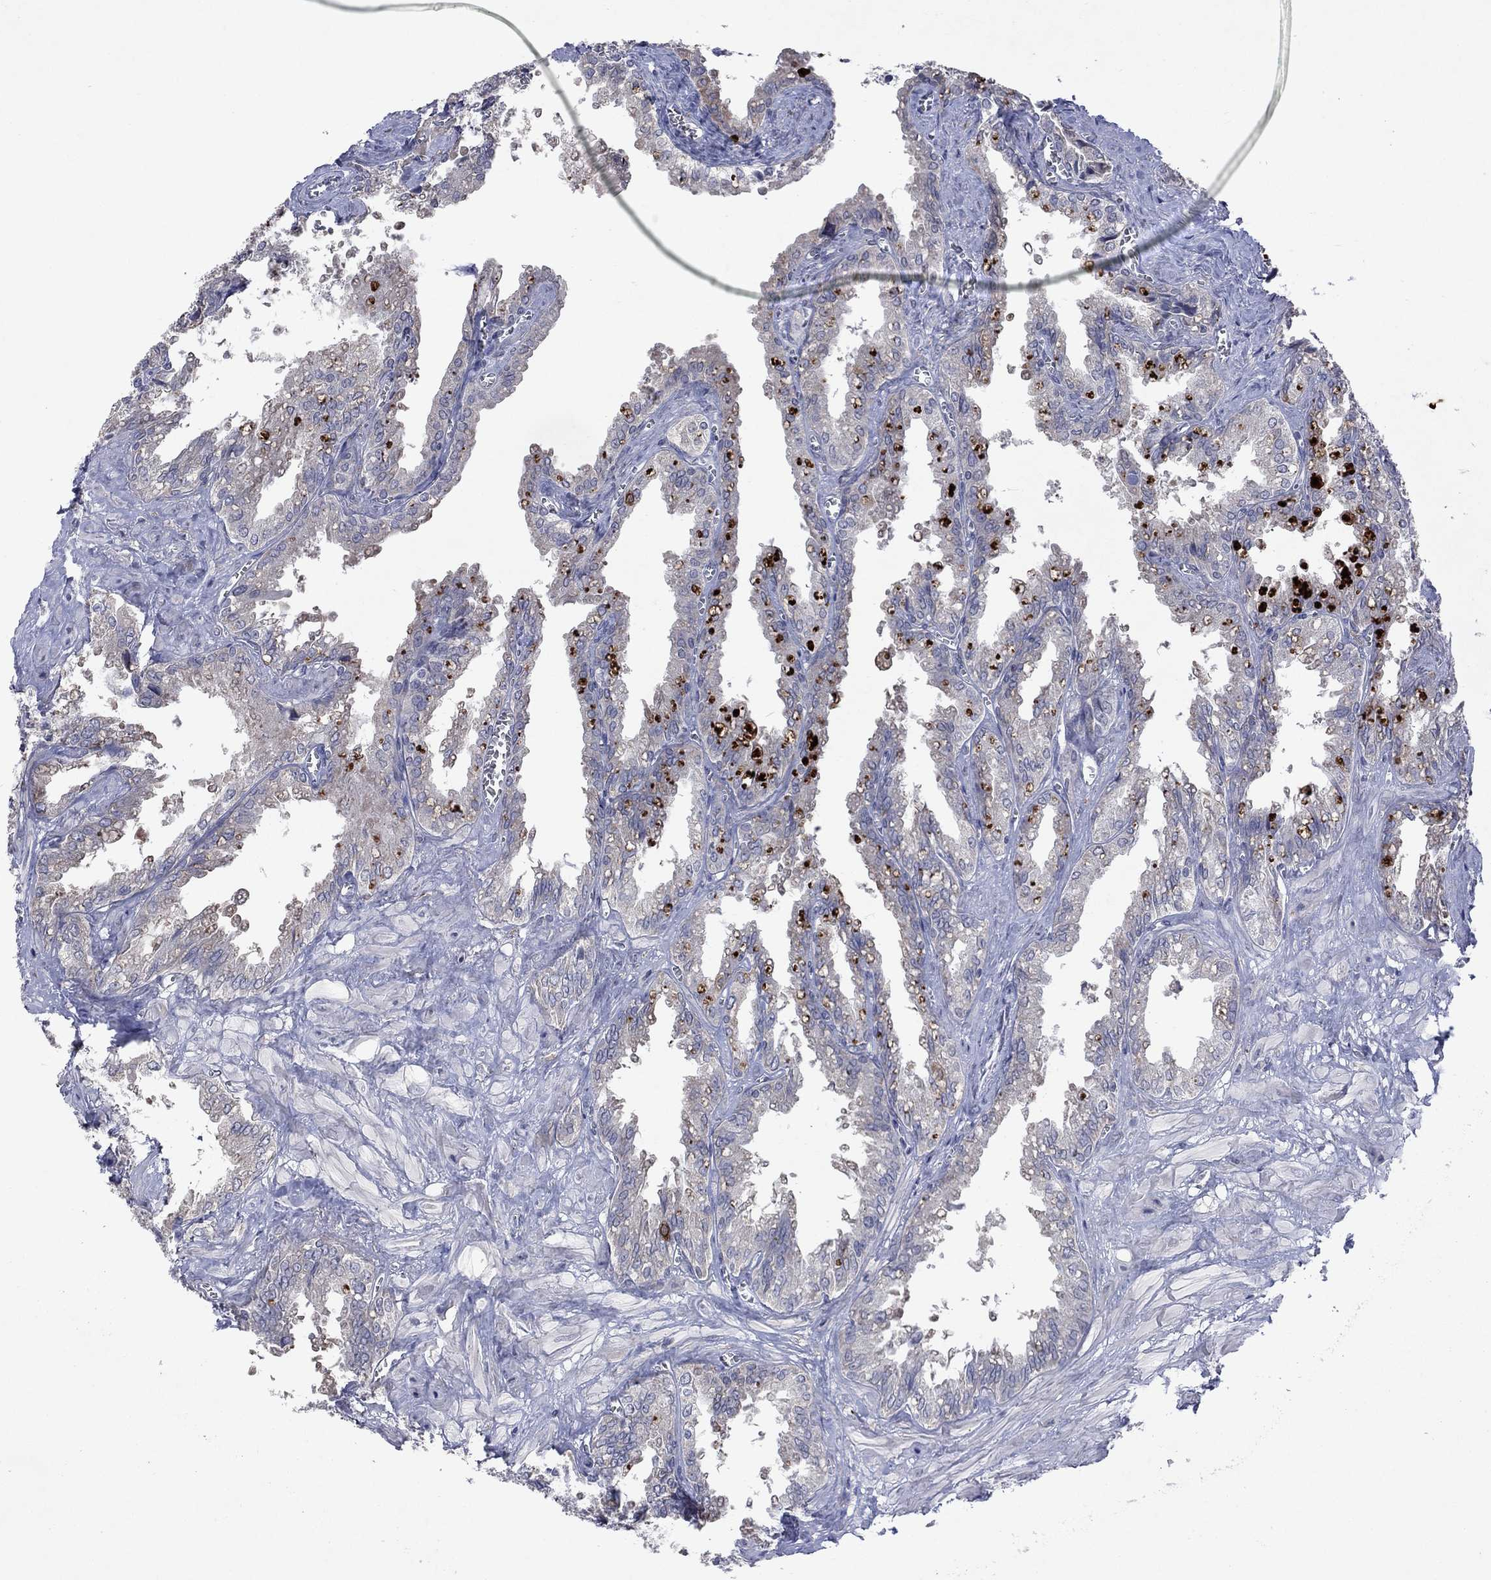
{"staining": {"intensity": "moderate", "quantity": "<25%", "location": "cytoplasmic/membranous"}, "tissue": "seminal vesicle", "cell_type": "Glandular cells", "image_type": "normal", "snomed": [{"axis": "morphology", "description": "Normal tissue, NOS"}, {"axis": "topography", "description": "Seminal veicle"}], "caption": "Immunohistochemical staining of benign seminal vesicle demonstrates <25% levels of moderate cytoplasmic/membranous protein expression in about <25% of glandular cells.", "gene": "TMEM97", "patient": {"sex": "male", "age": 67}}